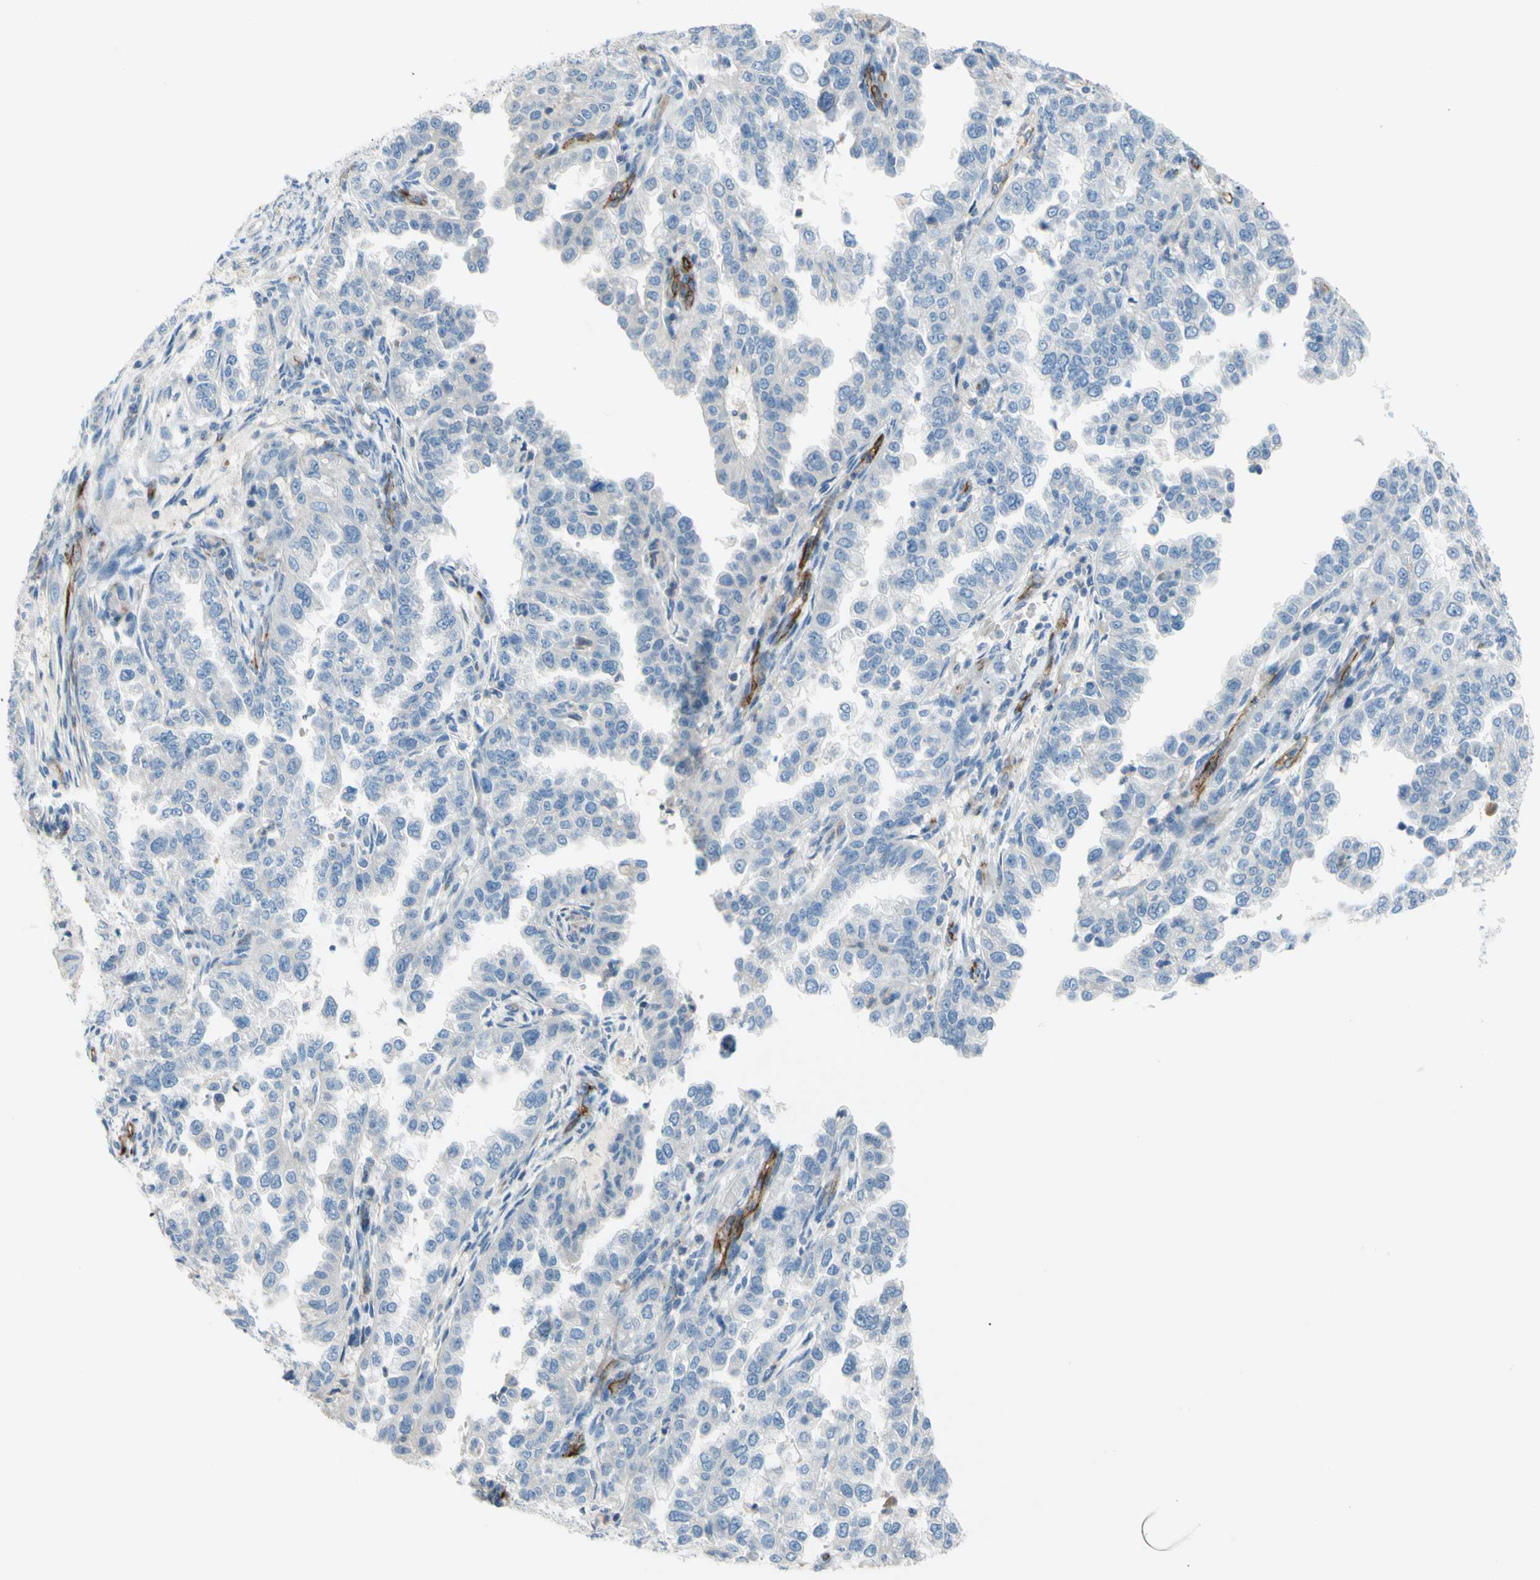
{"staining": {"intensity": "negative", "quantity": "none", "location": "none"}, "tissue": "endometrial cancer", "cell_type": "Tumor cells", "image_type": "cancer", "snomed": [{"axis": "morphology", "description": "Adenocarcinoma, NOS"}, {"axis": "topography", "description": "Endometrium"}], "caption": "The immunohistochemistry (IHC) micrograph has no significant expression in tumor cells of adenocarcinoma (endometrial) tissue.", "gene": "PRRG2", "patient": {"sex": "female", "age": 85}}